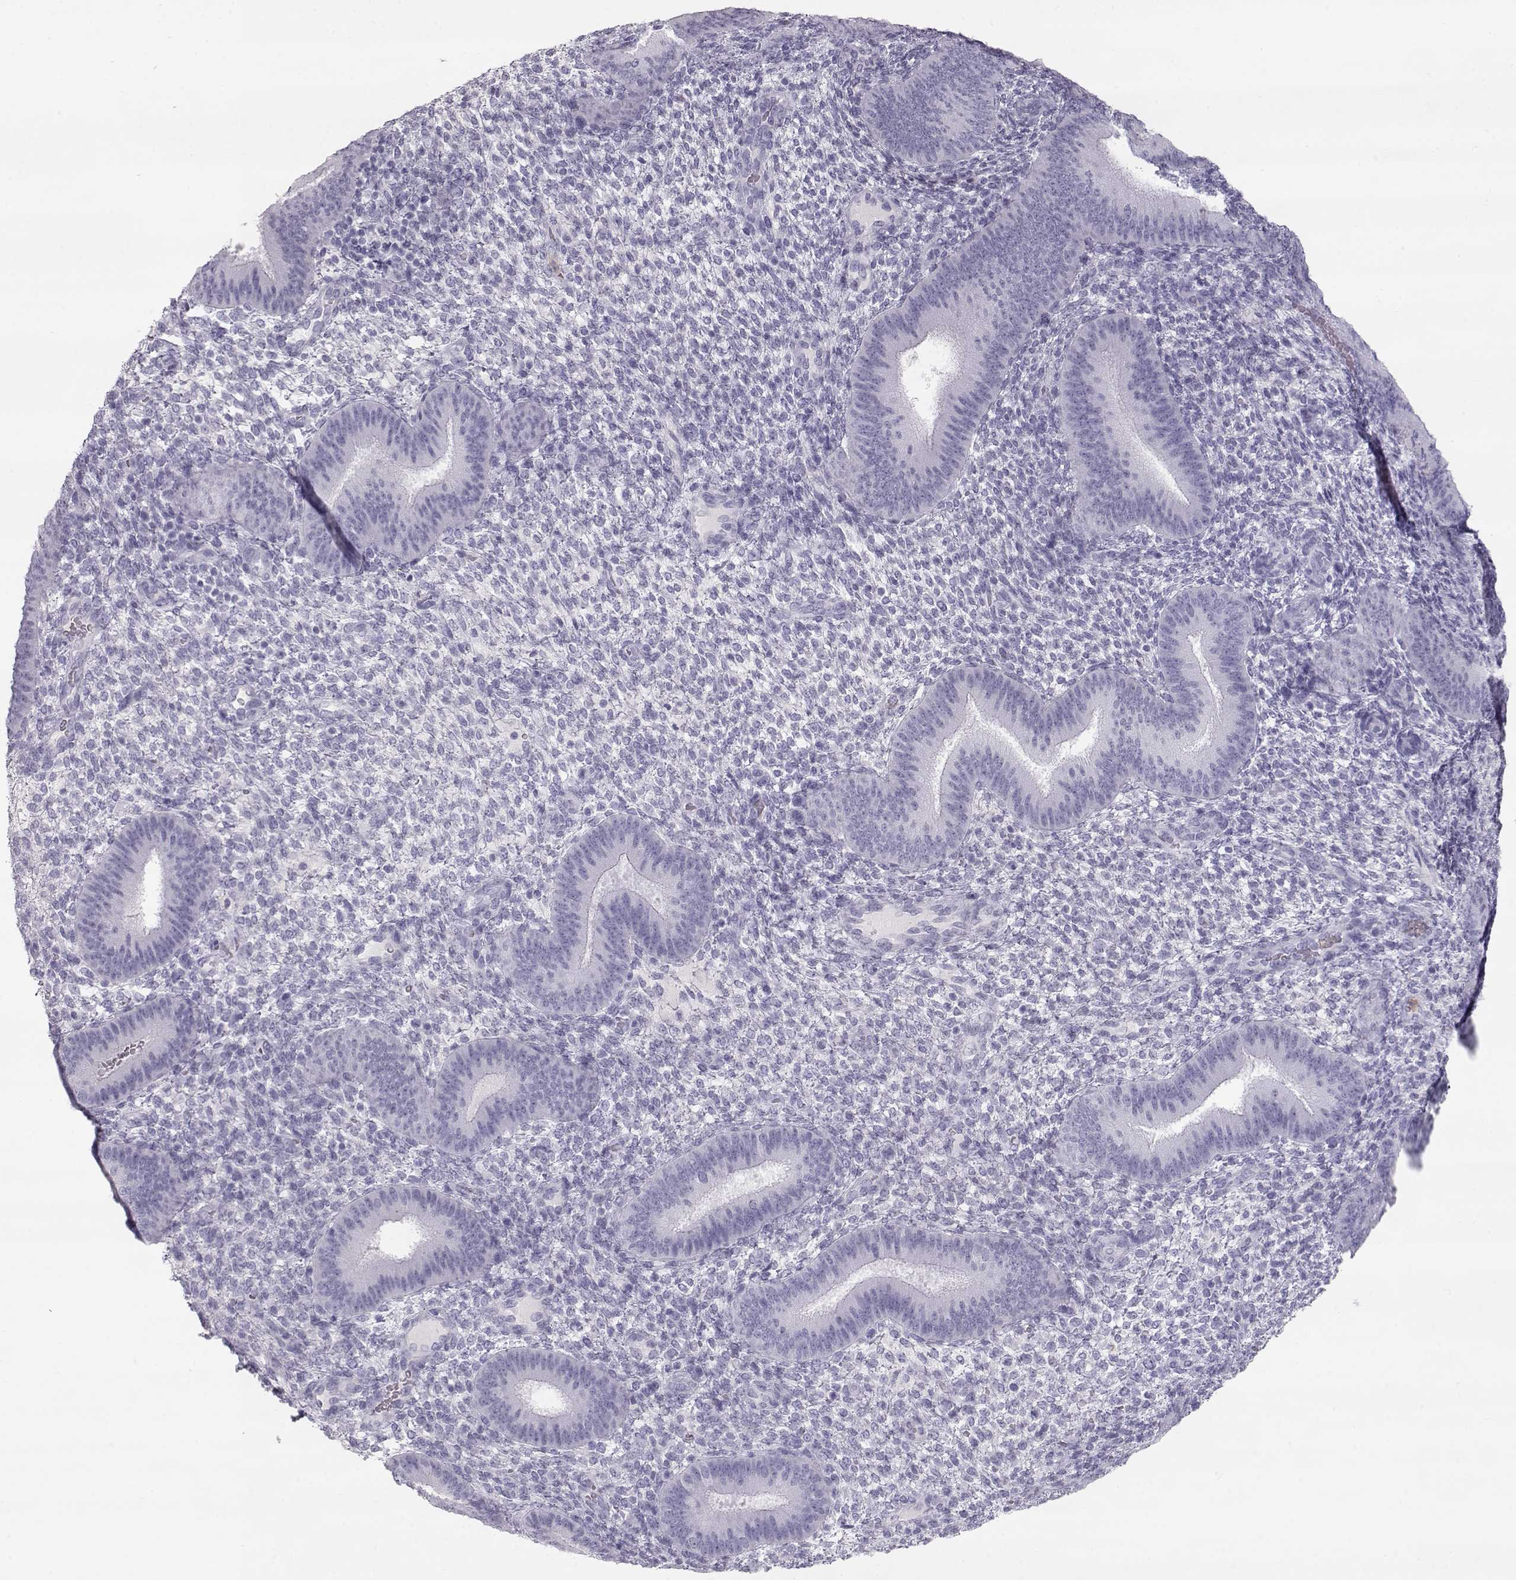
{"staining": {"intensity": "negative", "quantity": "none", "location": "none"}, "tissue": "endometrium", "cell_type": "Cells in endometrial stroma", "image_type": "normal", "snomed": [{"axis": "morphology", "description": "Normal tissue, NOS"}, {"axis": "topography", "description": "Endometrium"}], "caption": "Immunohistochemistry image of benign endometrium: human endometrium stained with DAB (3,3'-diaminobenzidine) reveals no significant protein expression in cells in endometrial stroma.", "gene": "MIP", "patient": {"sex": "female", "age": 39}}